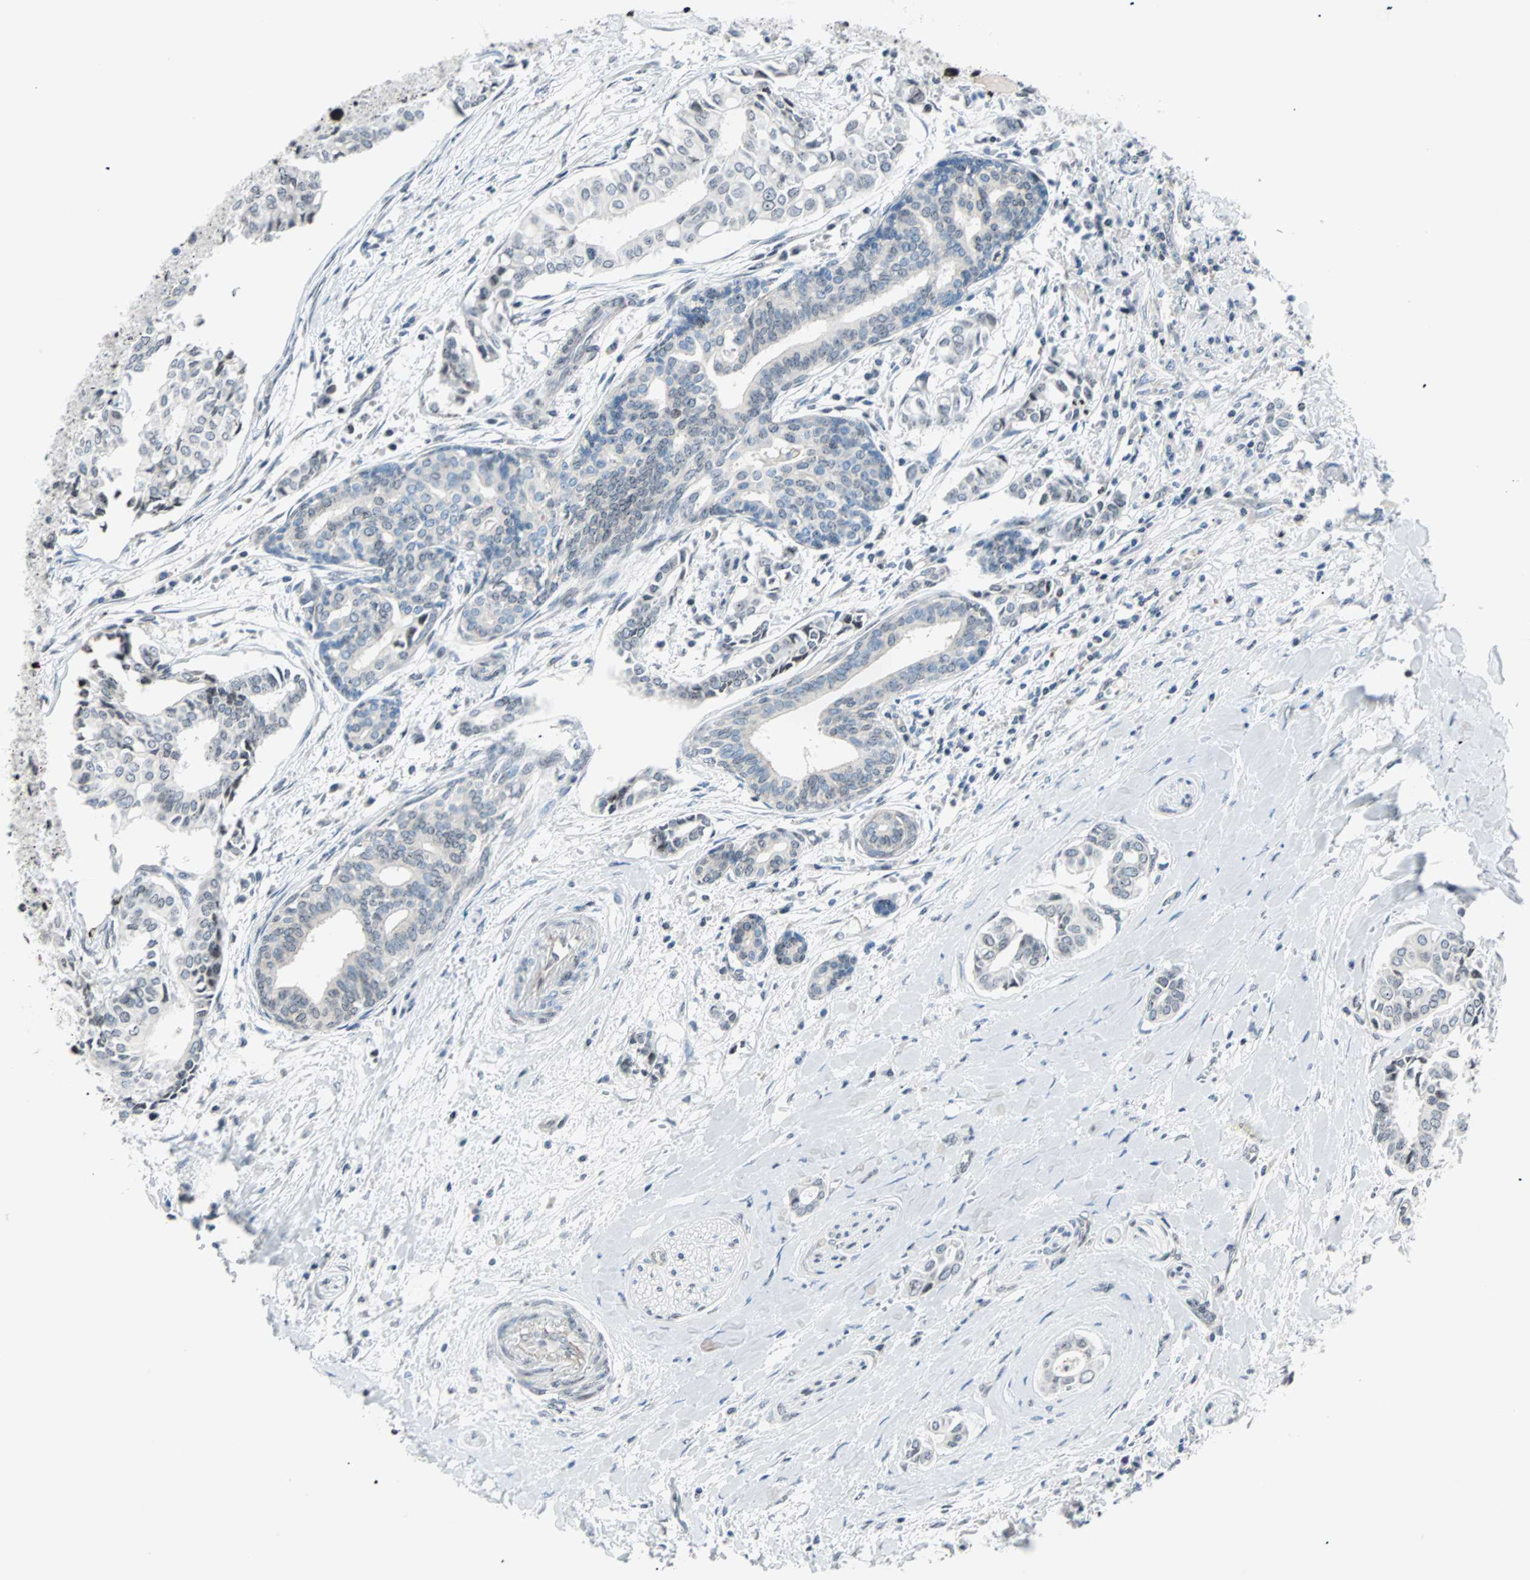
{"staining": {"intensity": "weak", "quantity": "<25%", "location": "nuclear"}, "tissue": "head and neck cancer", "cell_type": "Tumor cells", "image_type": "cancer", "snomed": [{"axis": "morphology", "description": "Adenocarcinoma, NOS"}, {"axis": "topography", "description": "Salivary gland"}, {"axis": "topography", "description": "Head-Neck"}], "caption": "Histopathology image shows no significant protein staining in tumor cells of head and neck cancer (adenocarcinoma).", "gene": "CENPA", "patient": {"sex": "female", "age": 59}}